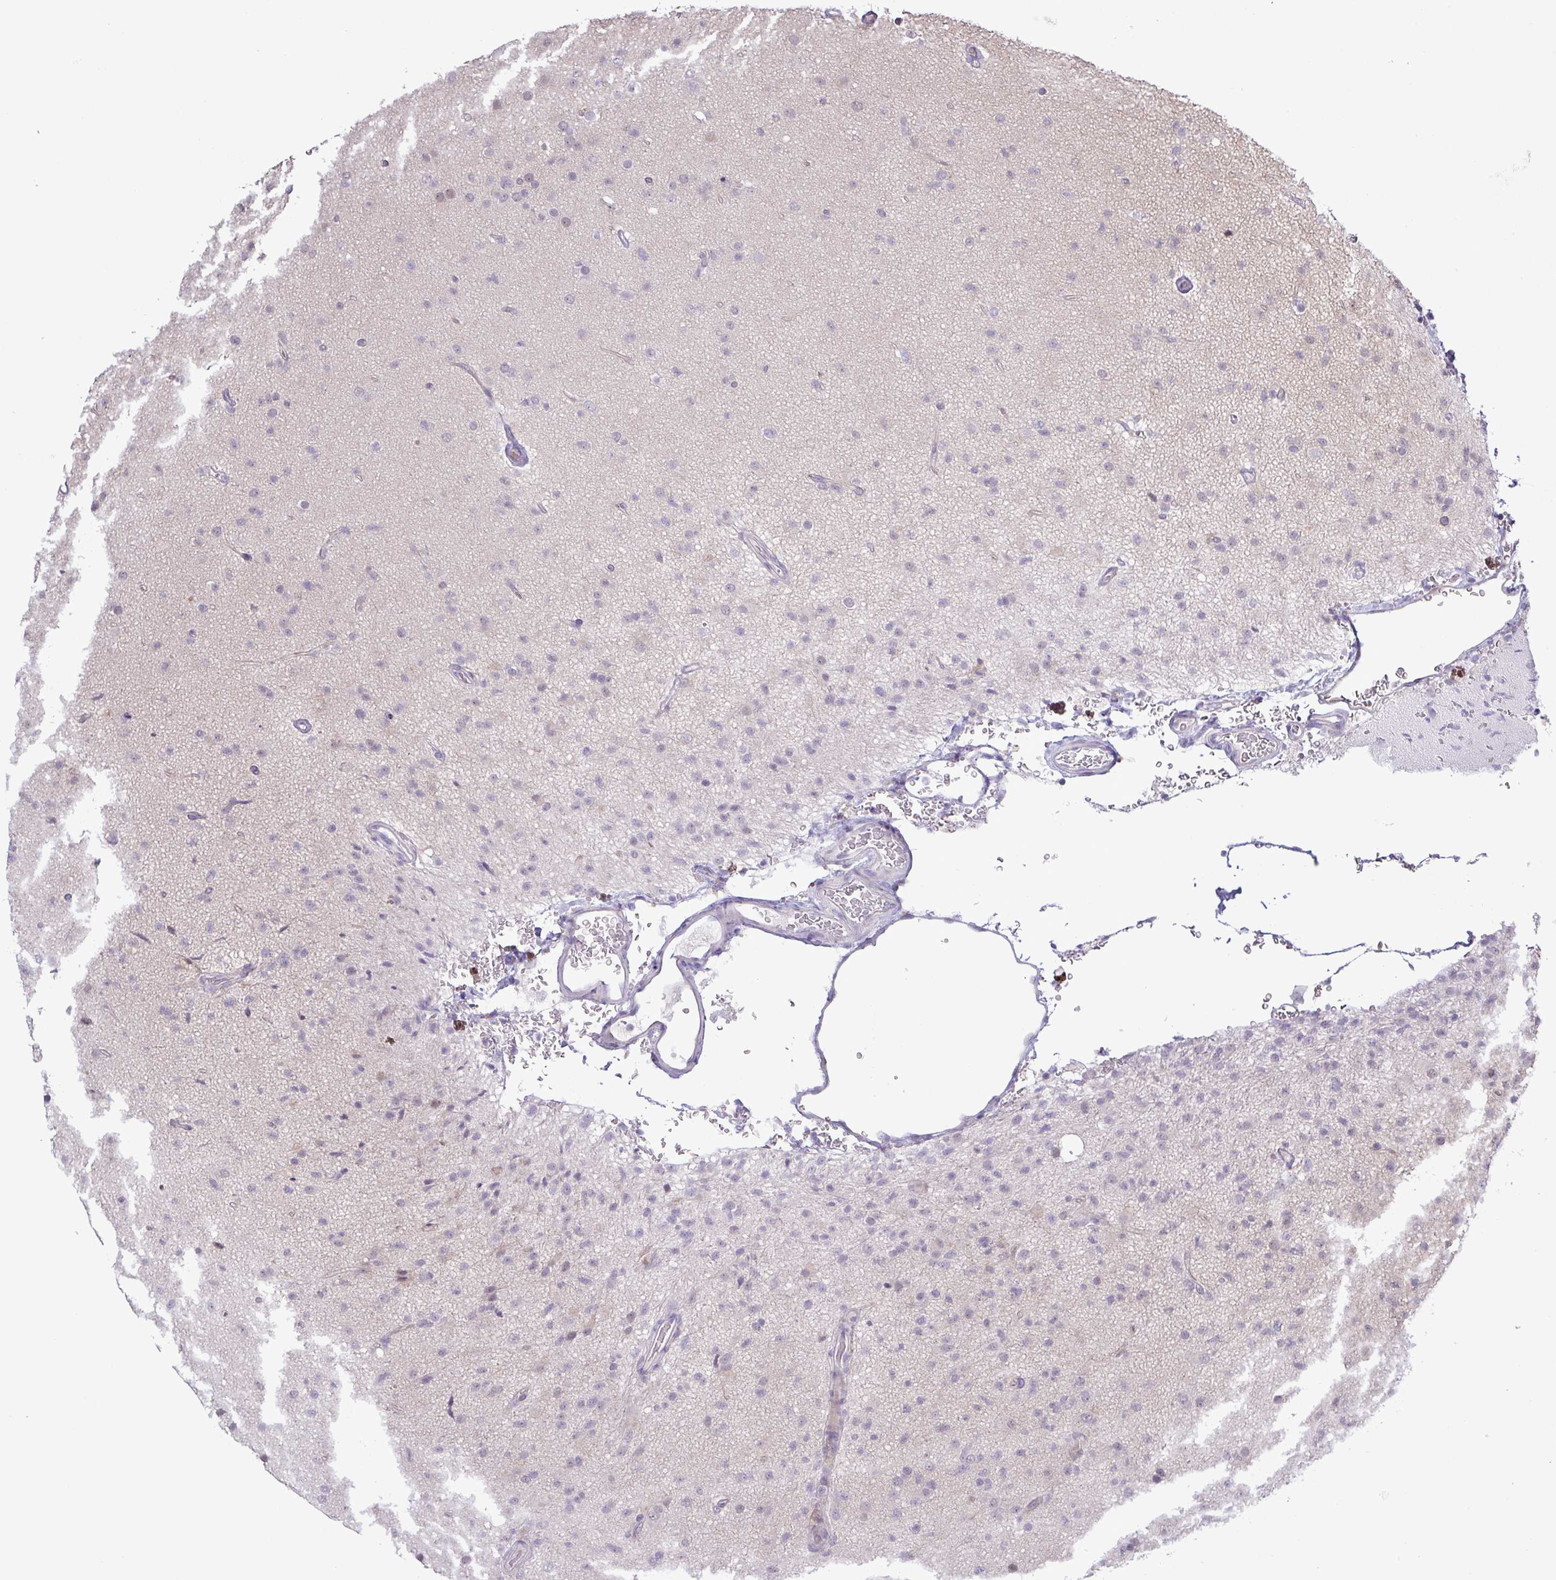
{"staining": {"intensity": "negative", "quantity": "none", "location": "none"}, "tissue": "glioma", "cell_type": "Tumor cells", "image_type": "cancer", "snomed": [{"axis": "morphology", "description": "Glioma, malignant, Low grade"}, {"axis": "topography", "description": "Brain"}], "caption": "Micrograph shows no protein positivity in tumor cells of glioma tissue.", "gene": "RIPPLY1", "patient": {"sex": "male", "age": 65}}